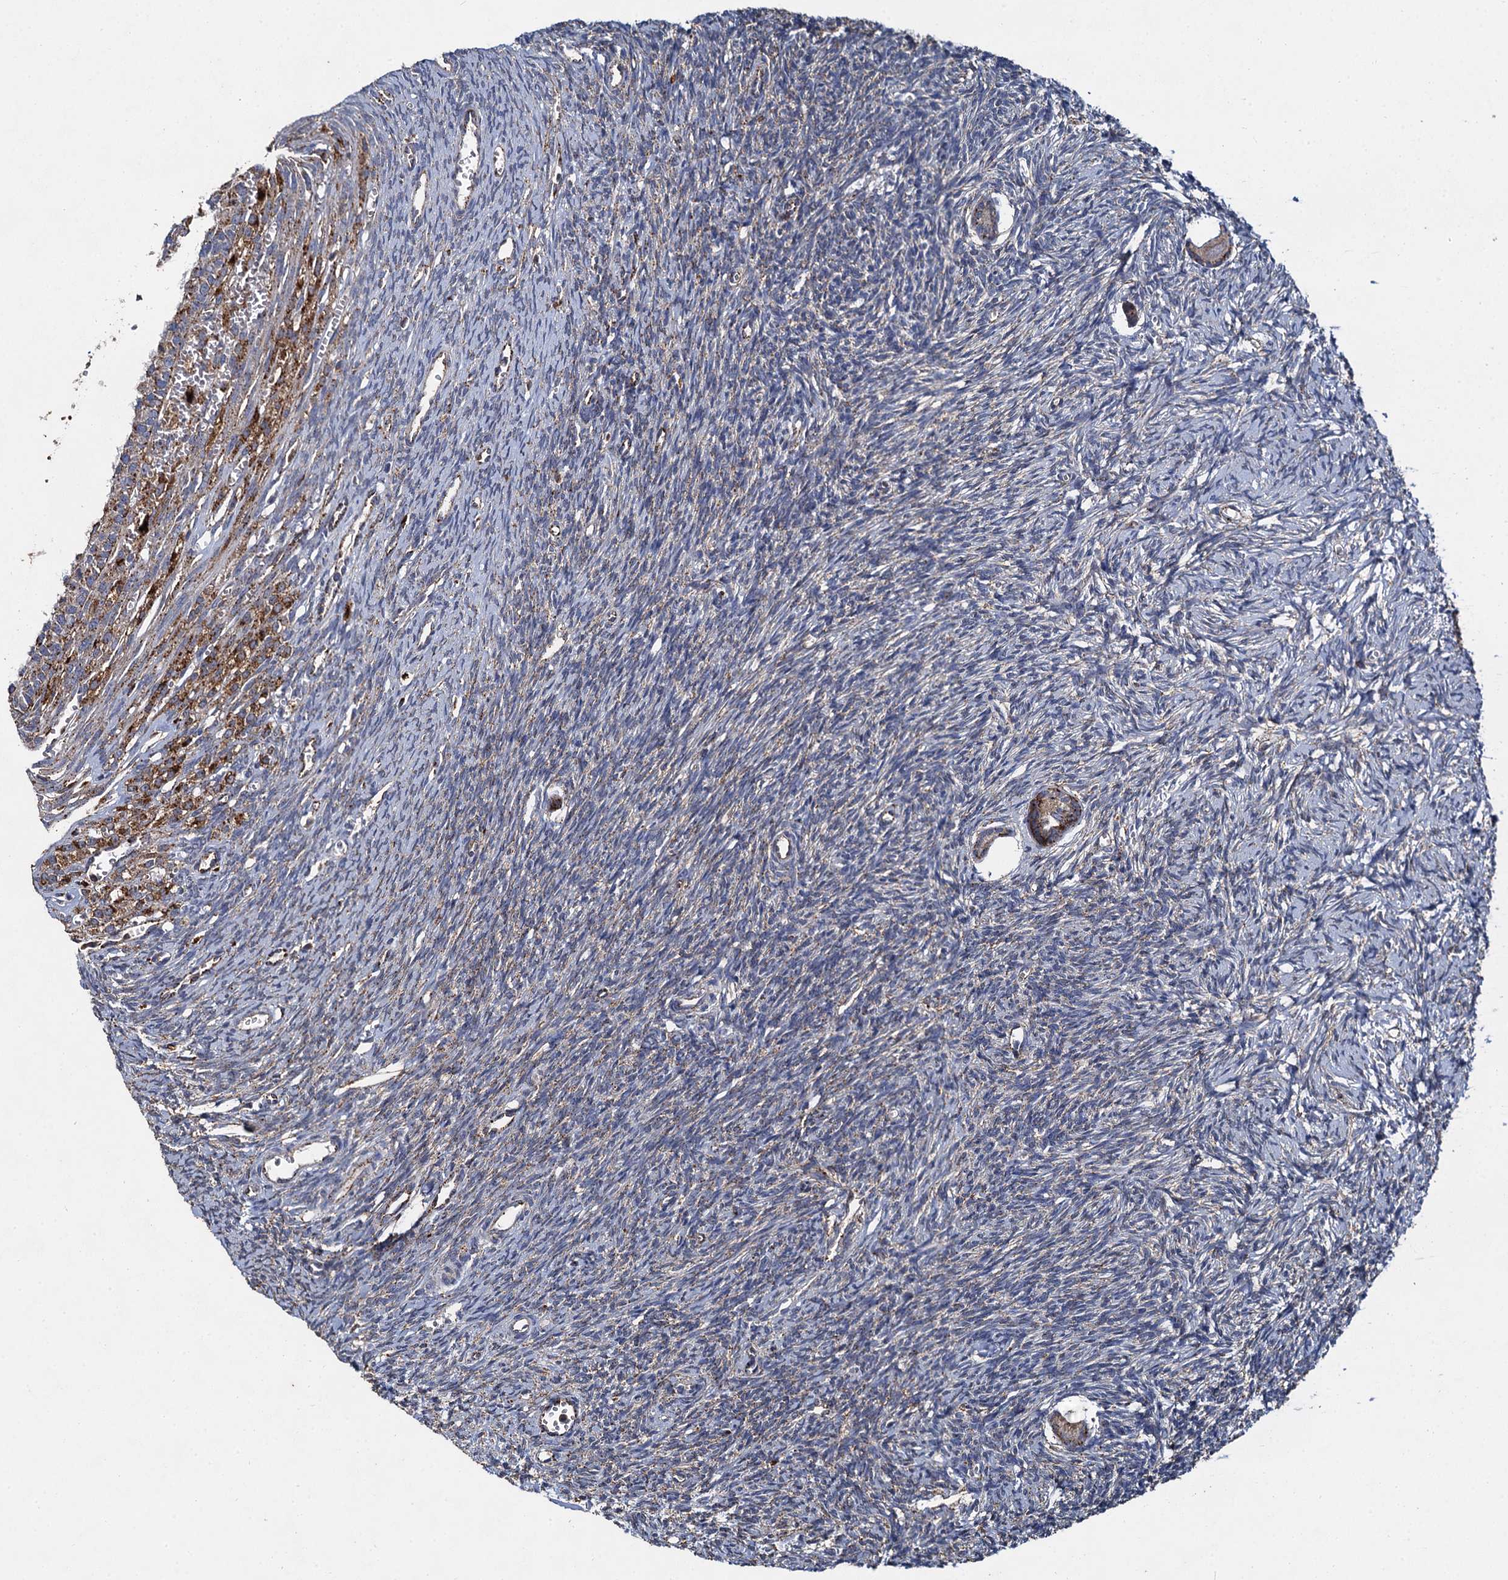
{"staining": {"intensity": "strong", "quantity": "<25%", "location": "cytoplasmic/membranous"}, "tissue": "ovary", "cell_type": "Follicle cells", "image_type": "normal", "snomed": [{"axis": "morphology", "description": "Normal tissue, NOS"}, {"axis": "topography", "description": "Ovary"}], "caption": "Immunohistochemical staining of normal ovary exhibits <25% levels of strong cytoplasmic/membranous protein staining in about <25% of follicle cells.", "gene": "GBA1", "patient": {"sex": "female", "age": 39}}